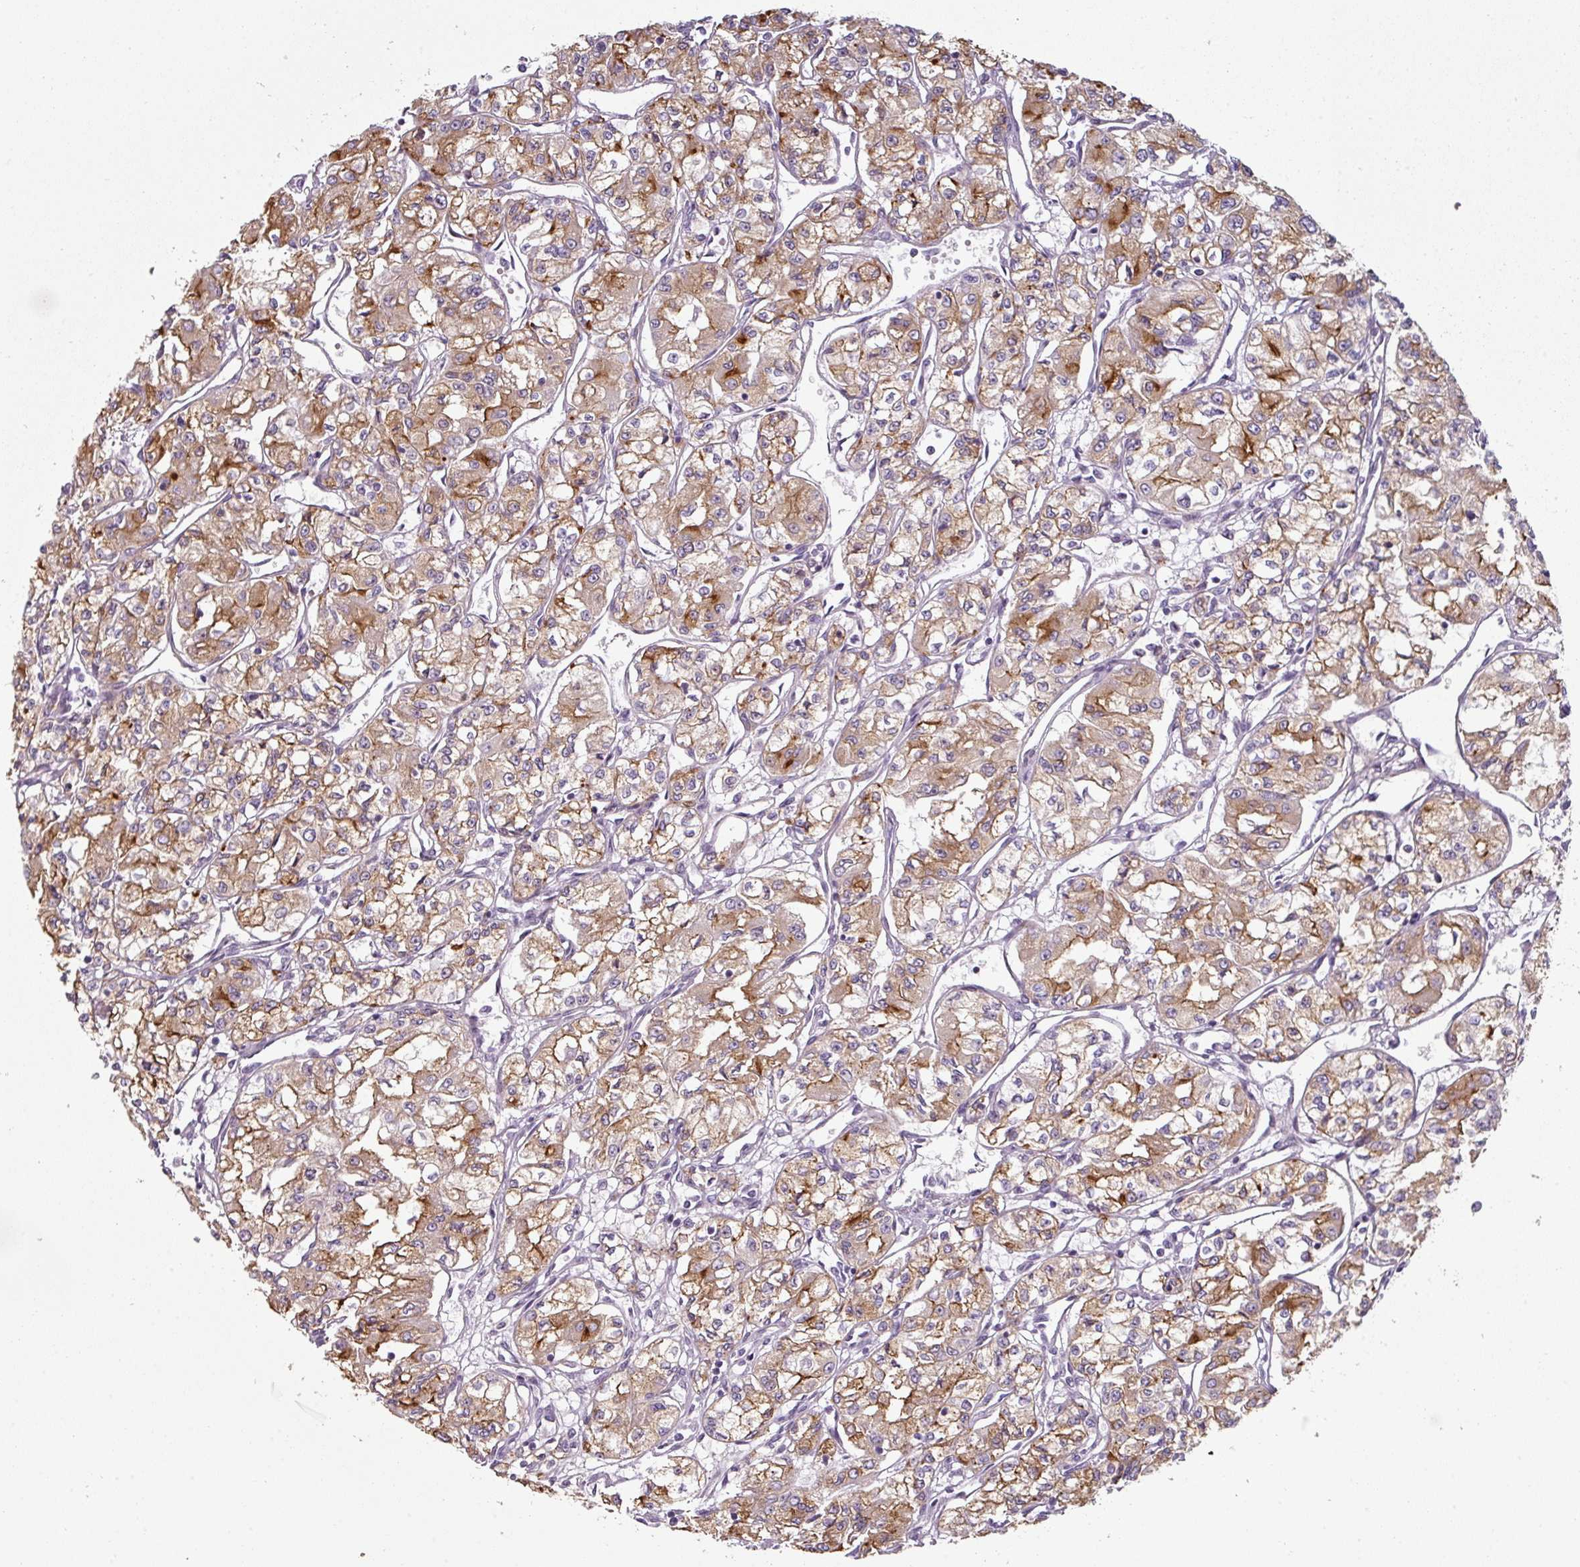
{"staining": {"intensity": "moderate", "quantity": ">75%", "location": "cytoplasmic/membranous"}, "tissue": "renal cancer", "cell_type": "Tumor cells", "image_type": "cancer", "snomed": [{"axis": "morphology", "description": "Adenocarcinoma, NOS"}, {"axis": "topography", "description": "Kidney"}], "caption": "Renal cancer tissue displays moderate cytoplasmic/membranous expression in about >75% of tumor cells (DAB IHC, brown staining for protein, blue staining for nuclei).", "gene": "CHRDL1", "patient": {"sex": "male", "age": 59}}